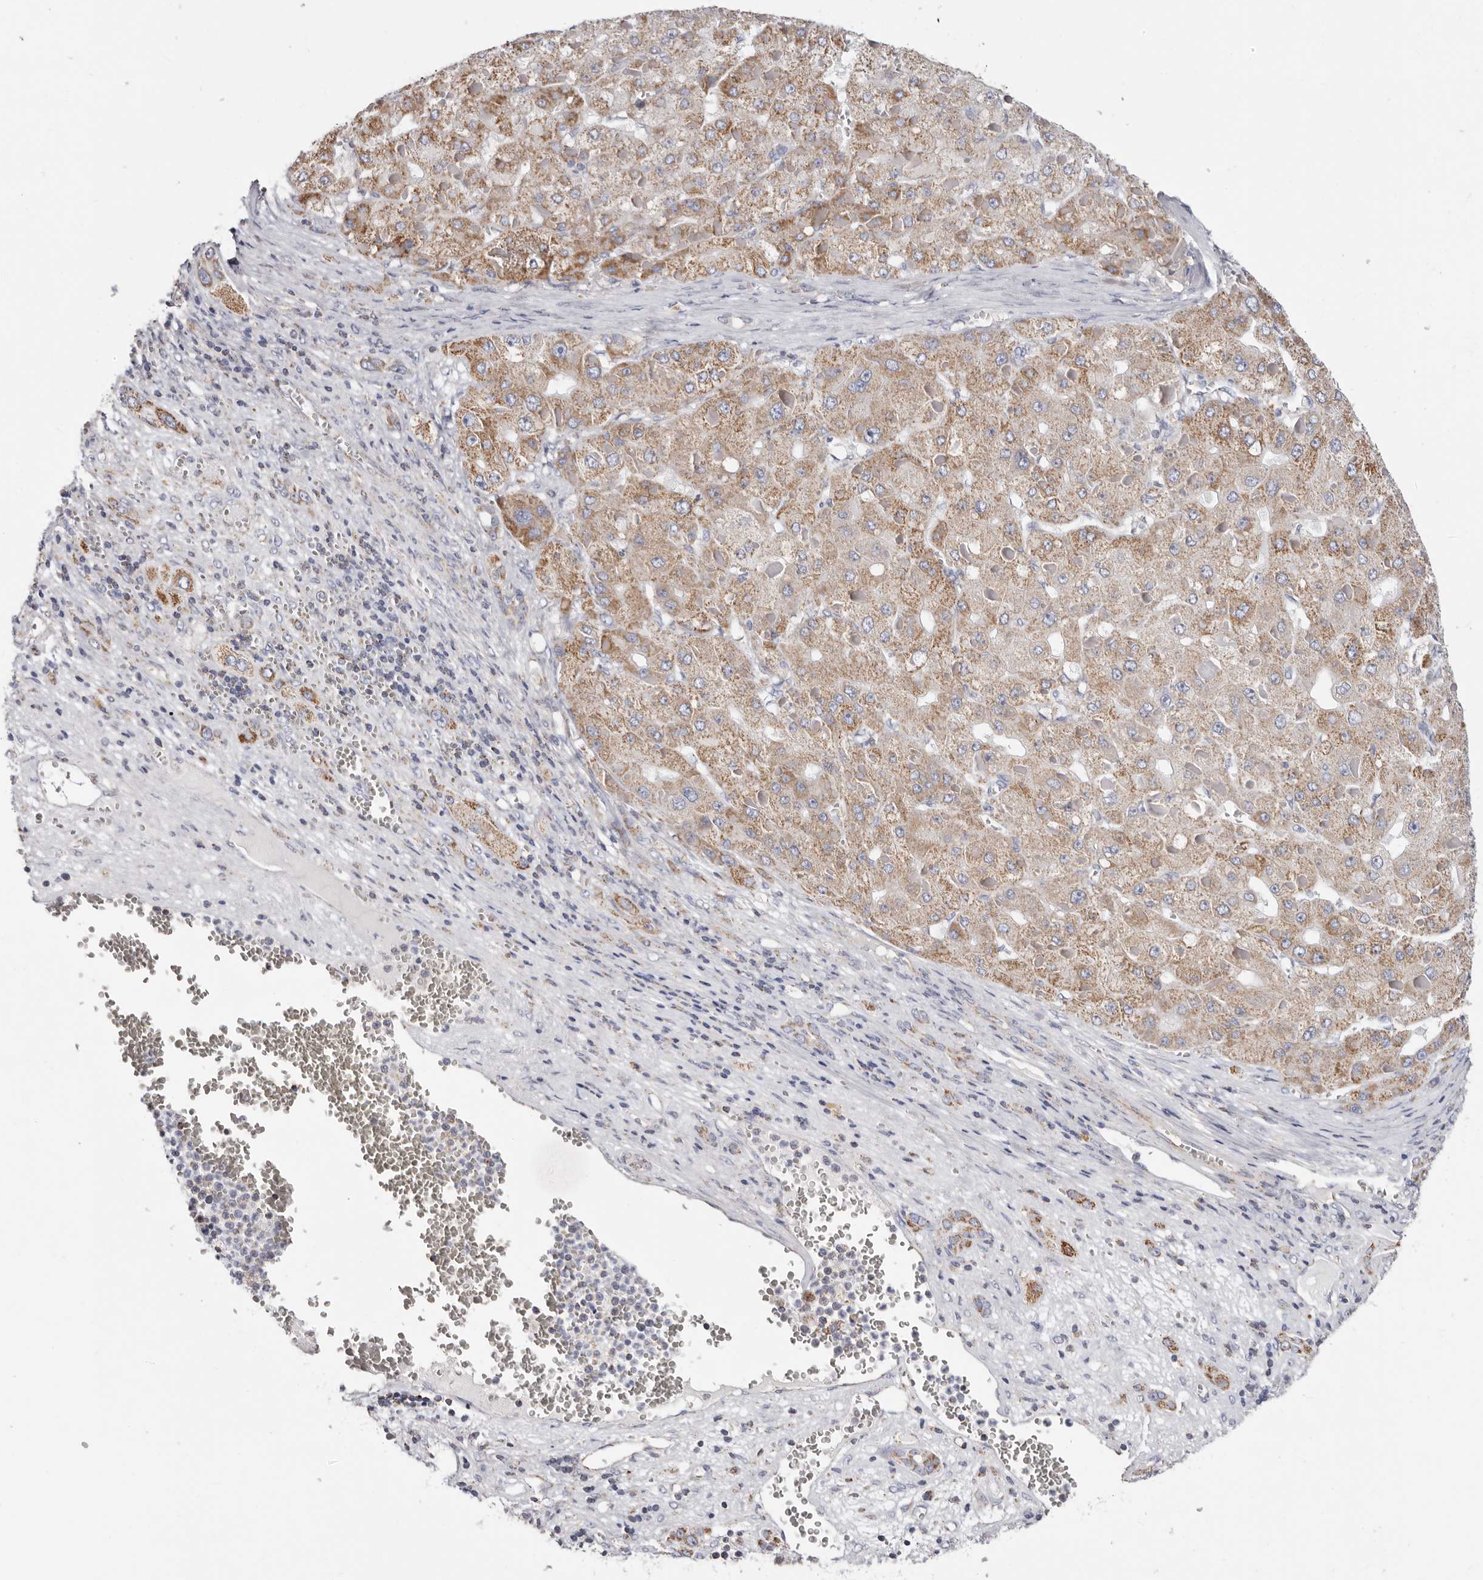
{"staining": {"intensity": "moderate", "quantity": ">75%", "location": "cytoplasmic/membranous"}, "tissue": "liver cancer", "cell_type": "Tumor cells", "image_type": "cancer", "snomed": [{"axis": "morphology", "description": "Carcinoma, Hepatocellular, NOS"}, {"axis": "topography", "description": "Liver"}], "caption": "Liver cancer stained with a brown dye displays moderate cytoplasmic/membranous positive staining in approximately >75% of tumor cells.", "gene": "RSPO2", "patient": {"sex": "female", "age": 73}}